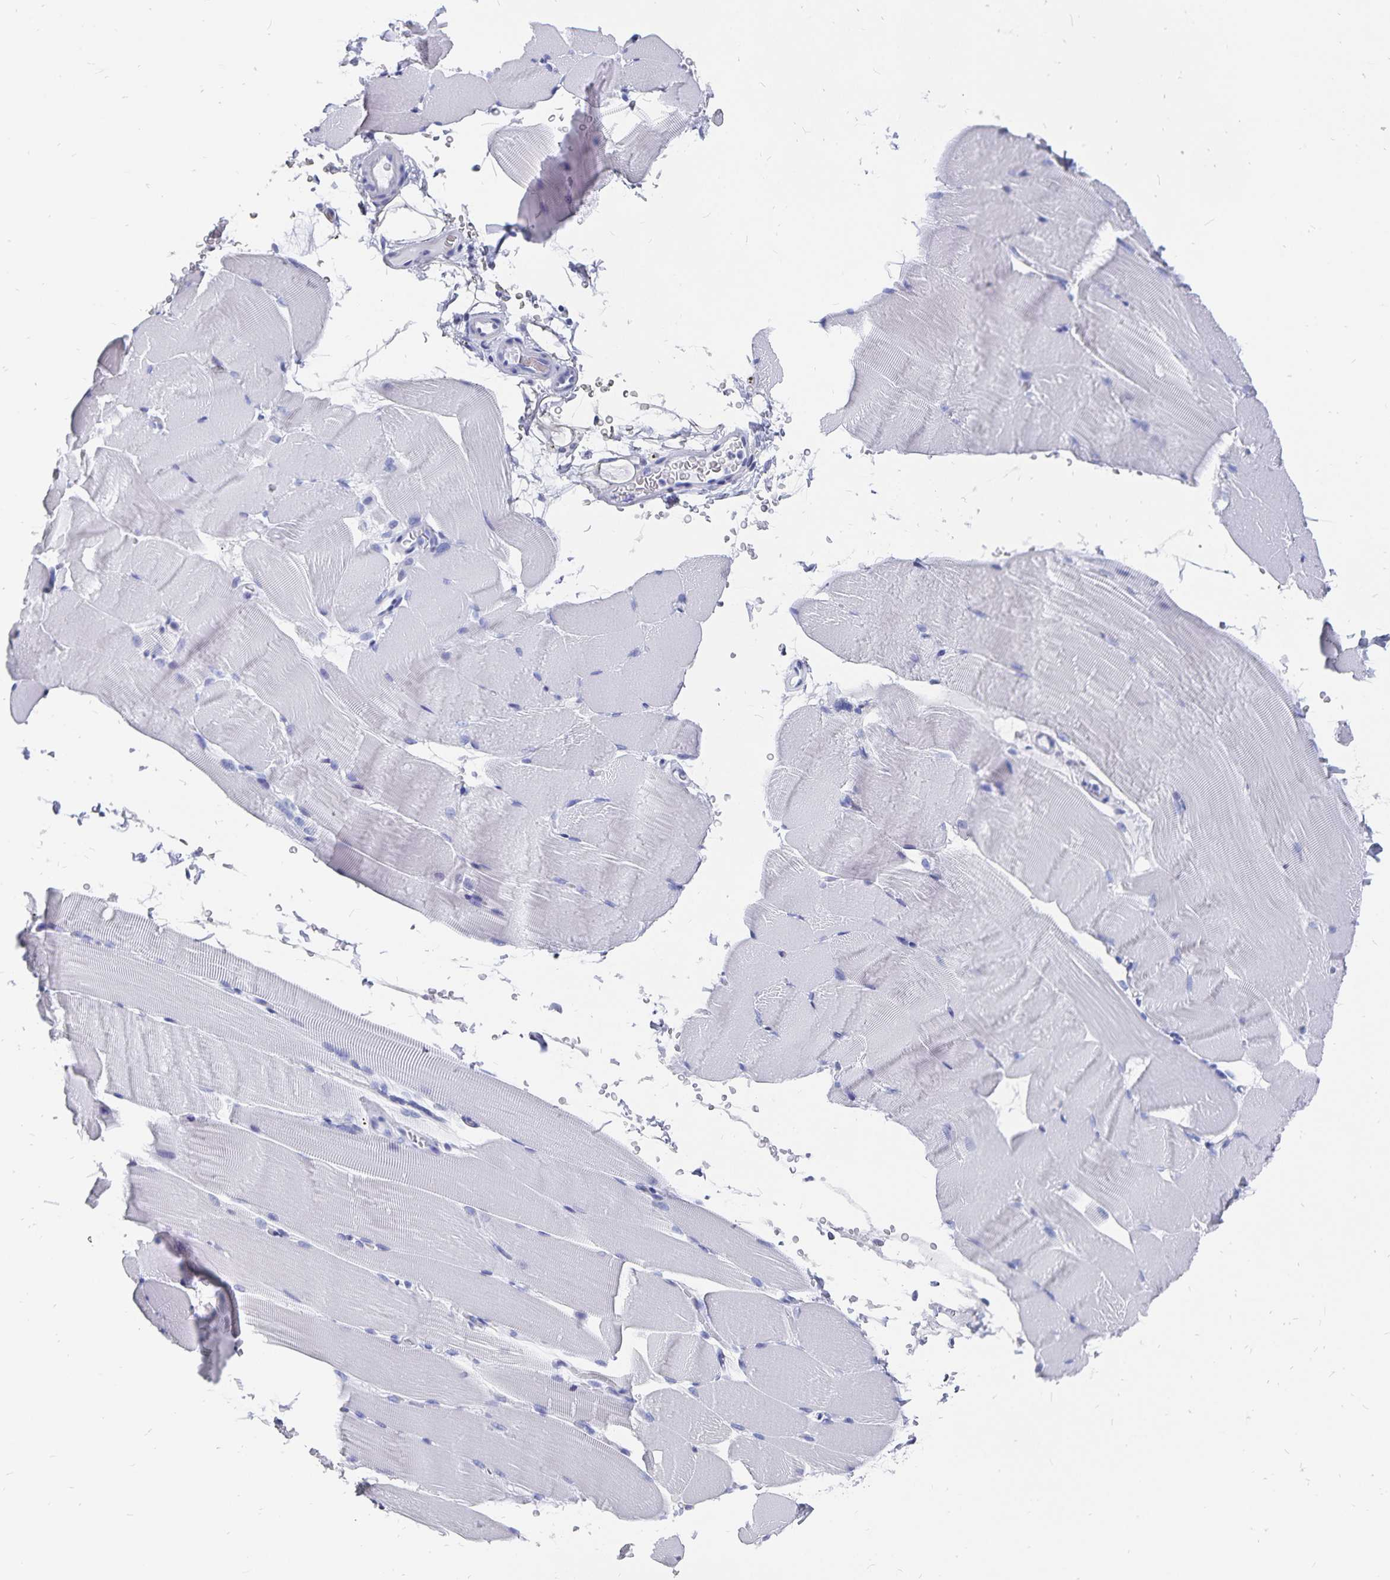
{"staining": {"intensity": "negative", "quantity": "none", "location": "none"}, "tissue": "skeletal muscle", "cell_type": "Myocytes", "image_type": "normal", "snomed": [{"axis": "morphology", "description": "Normal tissue, NOS"}, {"axis": "topography", "description": "Skeletal muscle"}], "caption": "This is a image of IHC staining of unremarkable skeletal muscle, which shows no positivity in myocytes.", "gene": "ADH1A", "patient": {"sex": "female", "age": 37}}